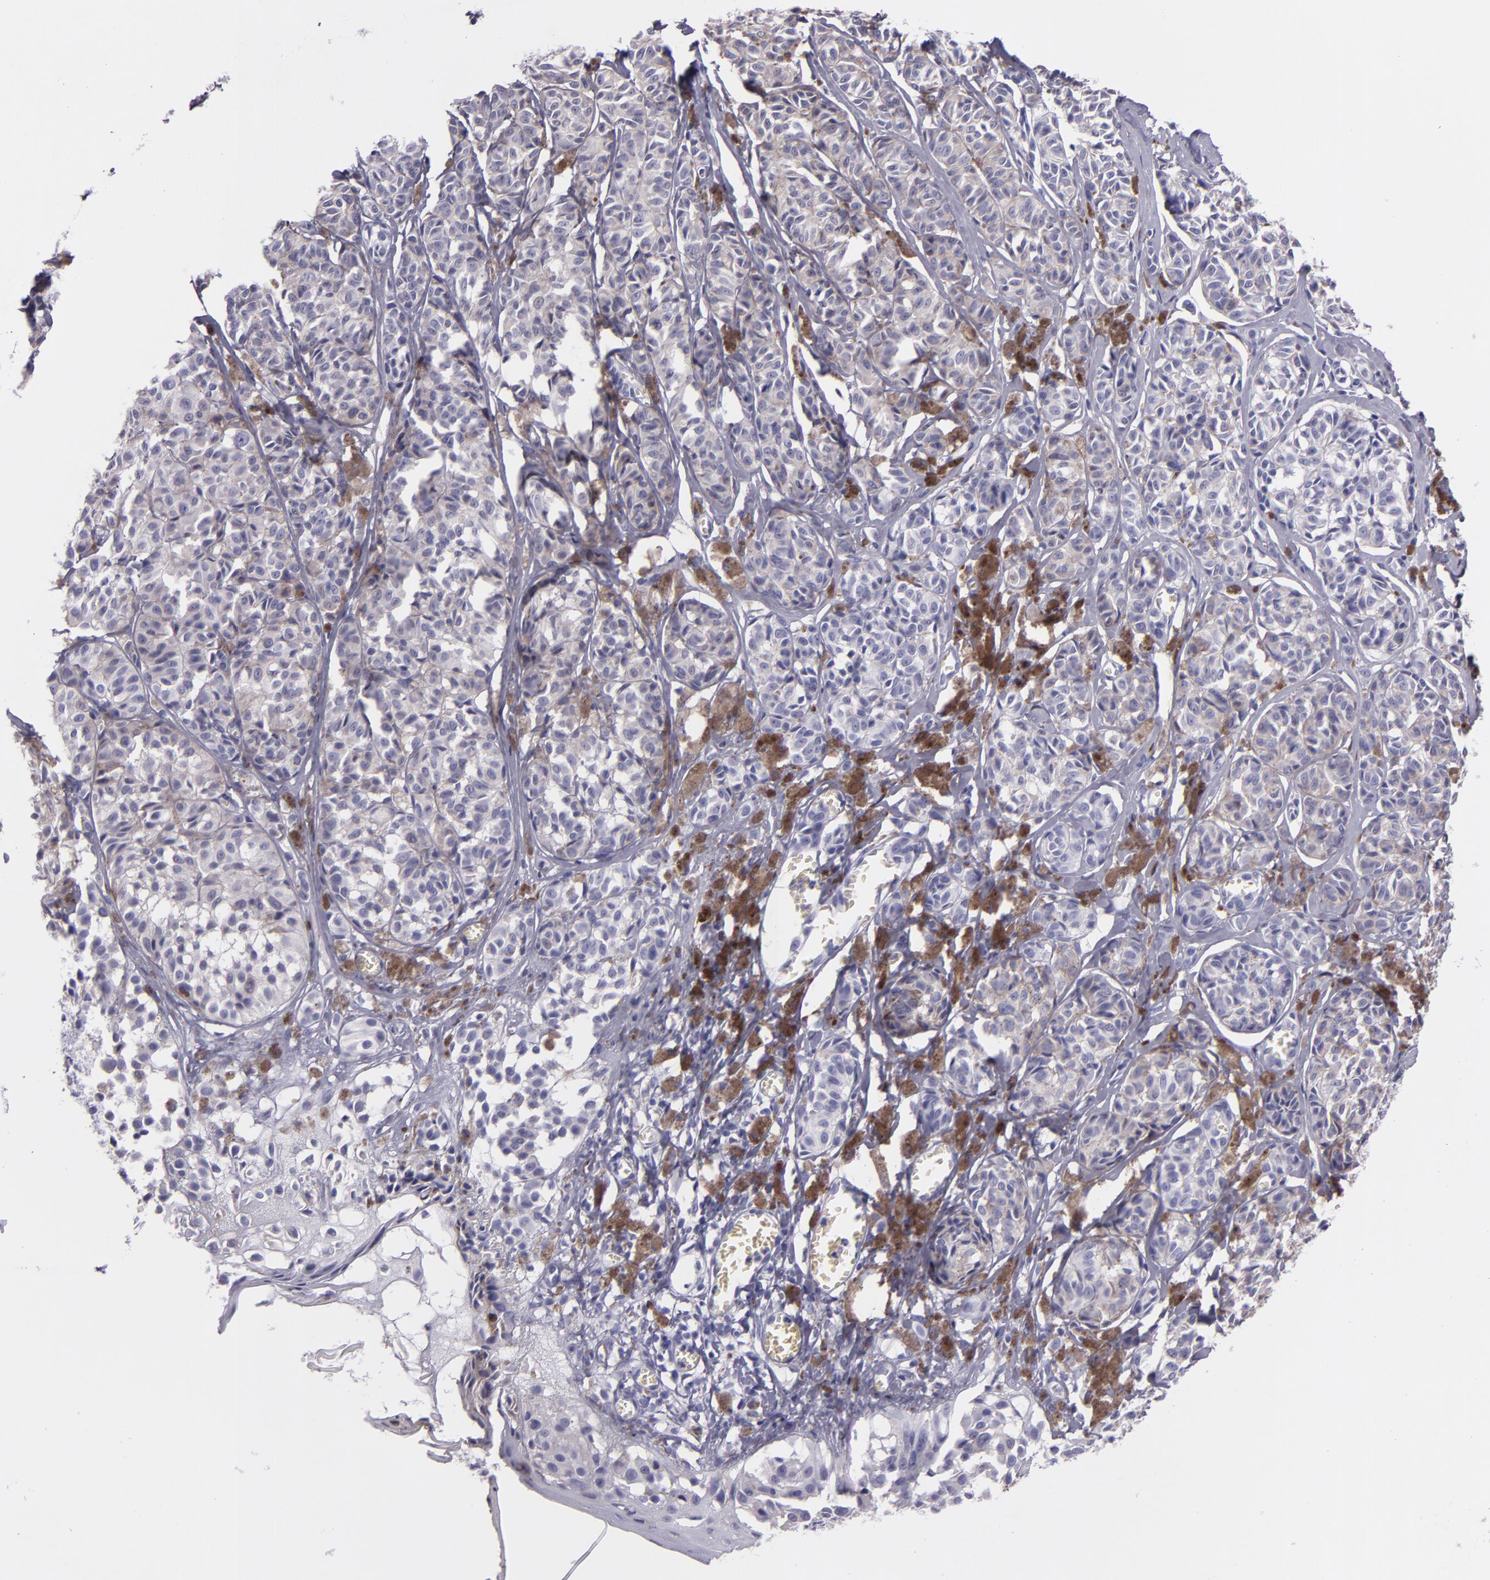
{"staining": {"intensity": "negative", "quantity": "none", "location": "none"}, "tissue": "melanoma", "cell_type": "Tumor cells", "image_type": "cancer", "snomed": [{"axis": "morphology", "description": "Malignant melanoma, NOS"}, {"axis": "topography", "description": "Skin"}], "caption": "This is an immunohistochemistry (IHC) image of human melanoma. There is no expression in tumor cells.", "gene": "MUC5AC", "patient": {"sex": "male", "age": 76}}